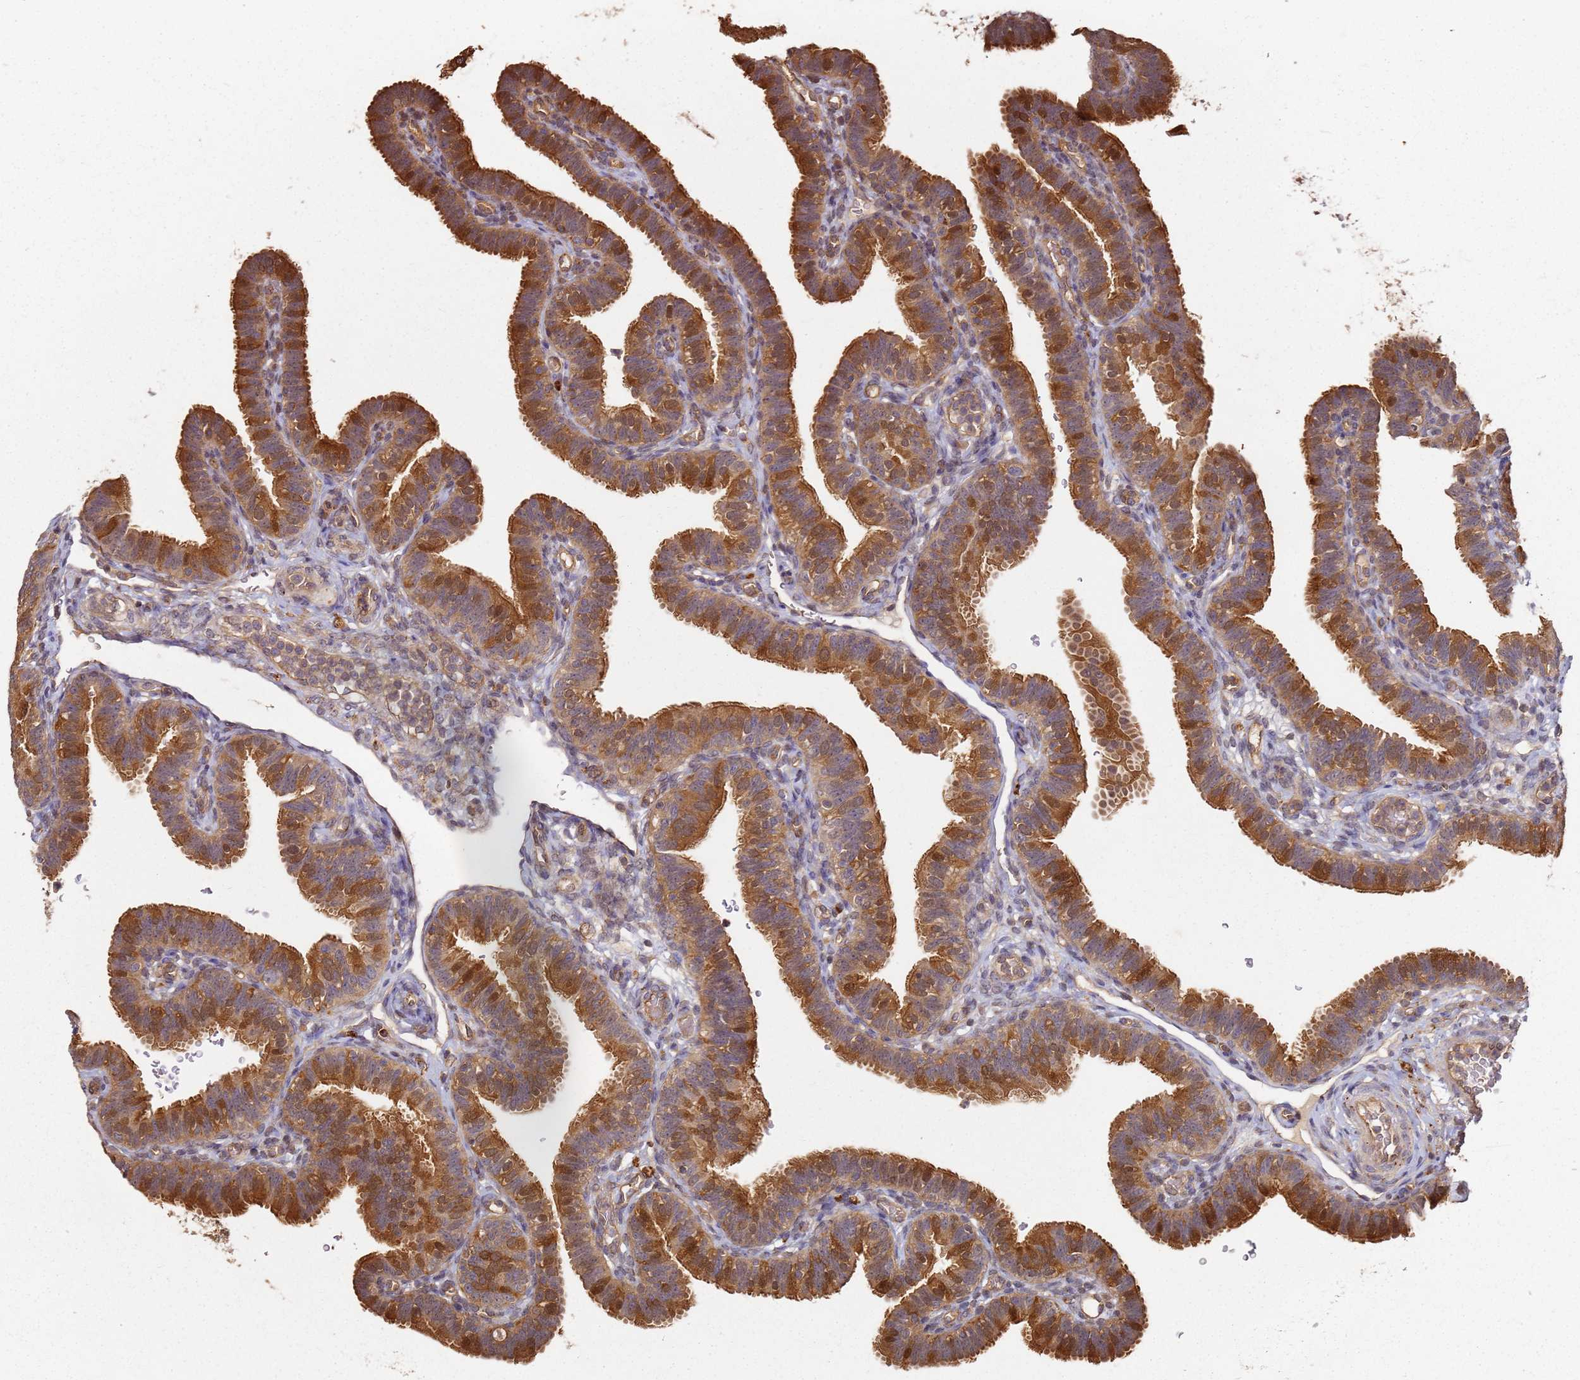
{"staining": {"intensity": "strong", "quantity": ">75%", "location": "cytoplasmic/membranous"}, "tissue": "fallopian tube", "cell_type": "Glandular cells", "image_type": "normal", "snomed": [{"axis": "morphology", "description": "Normal tissue, NOS"}, {"axis": "topography", "description": "Fallopian tube"}], "caption": "Immunohistochemical staining of unremarkable human fallopian tube reveals high levels of strong cytoplasmic/membranous positivity in about >75% of glandular cells. (Stains: DAB (3,3'-diaminobenzidine) in brown, nuclei in blue, Microscopy: brightfield microscopy at high magnification).", "gene": "SCGB2B2", "patient": {"sex": "female", "age": 41}}